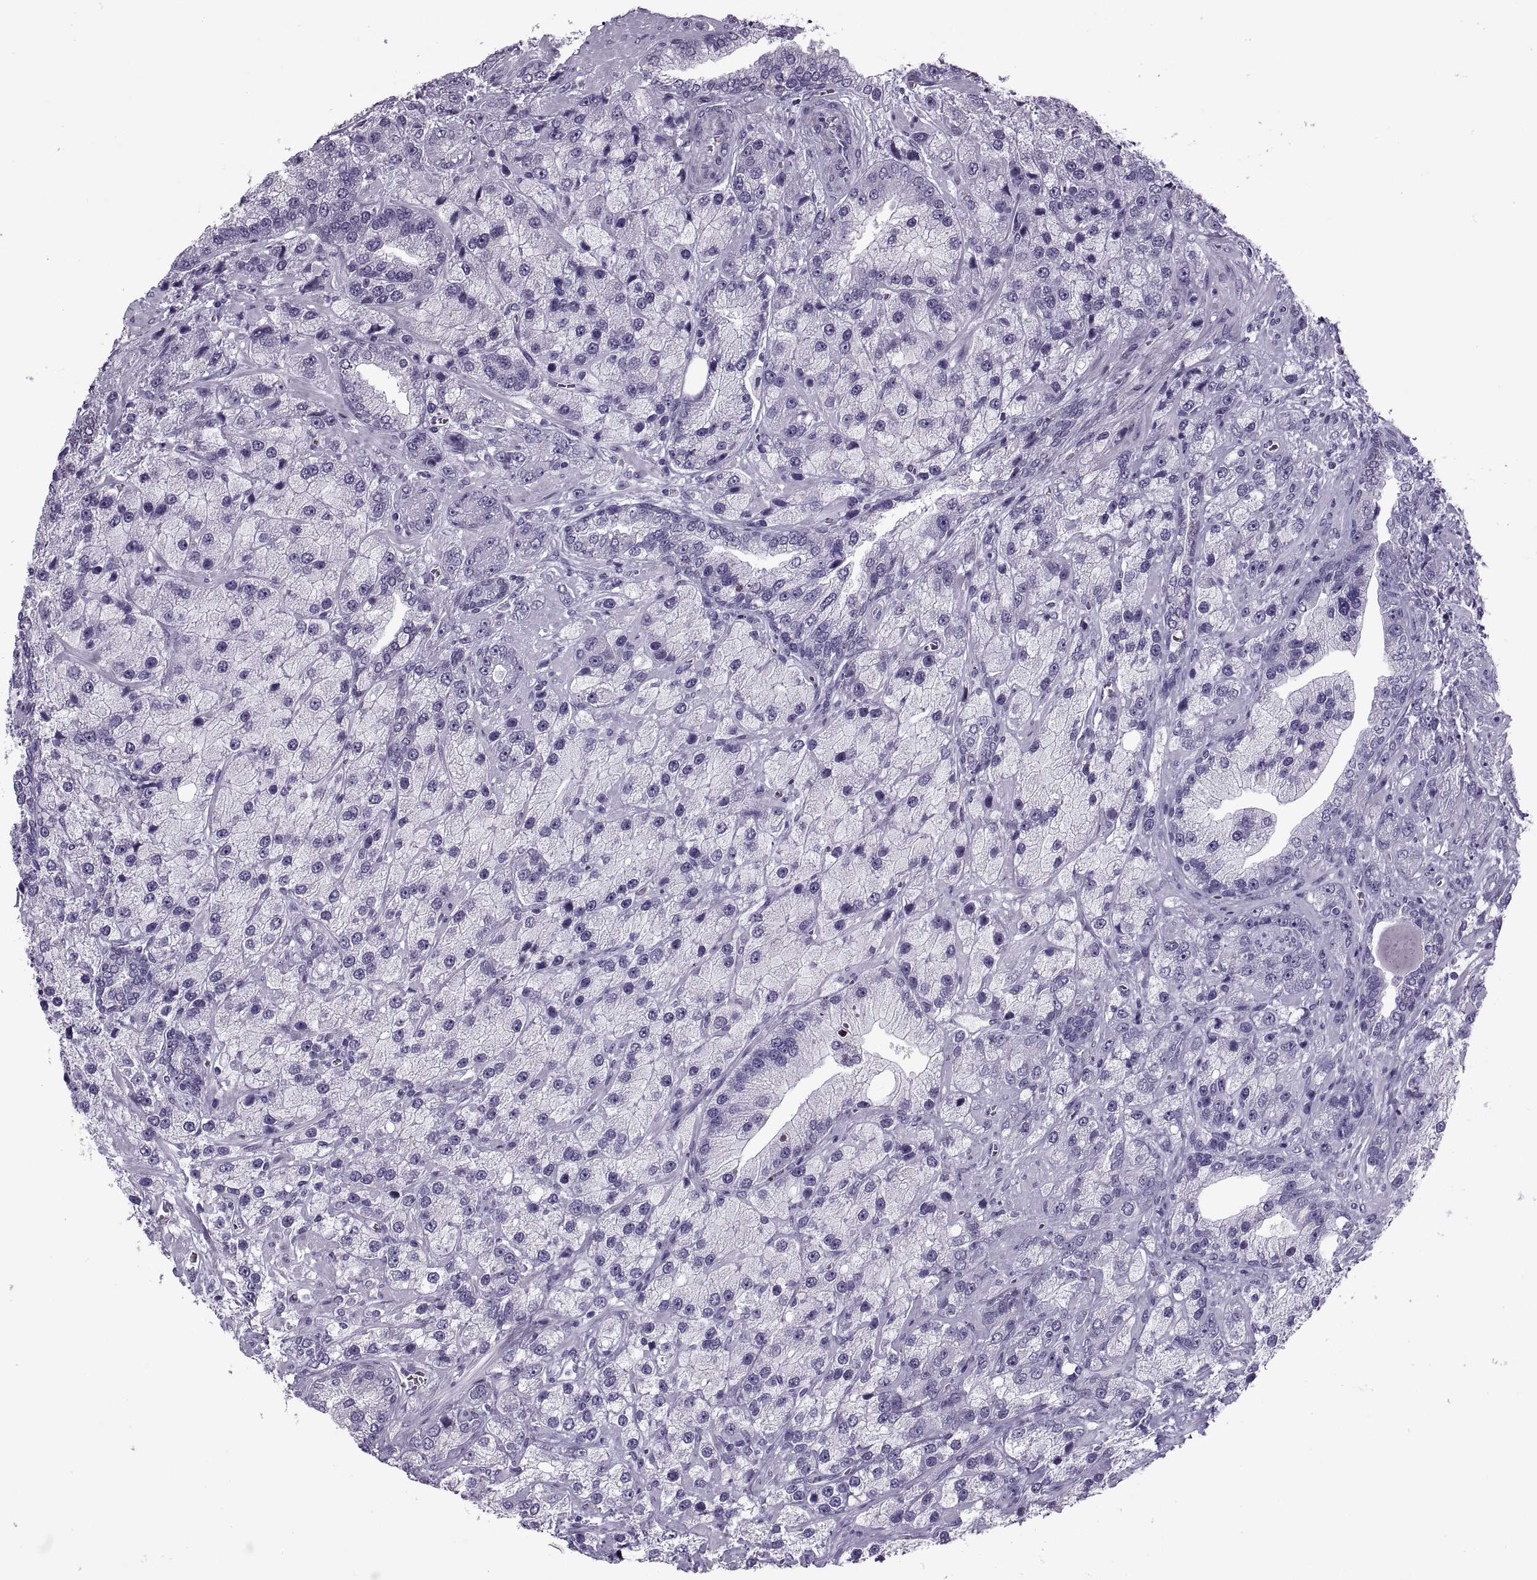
{"staining": {"intensity": "negative", "quantity": "none", "location": "none"}, "tissue": "prostate cancer", "cell_type": "Tumor cells", "image_type": "cancer", "snomed": [{"axis": "morphology", "description": "Adenocarcinoma, NOS"}, {"axis": "topography", "description": "Prostate"}], "caption": "A histopathology image of prostate adenocarcinoma stained for a protein exhibits no brown staining in tumor cells.", "gene": "RLBP1", "patient": {"sex": "male", "age": 63}}